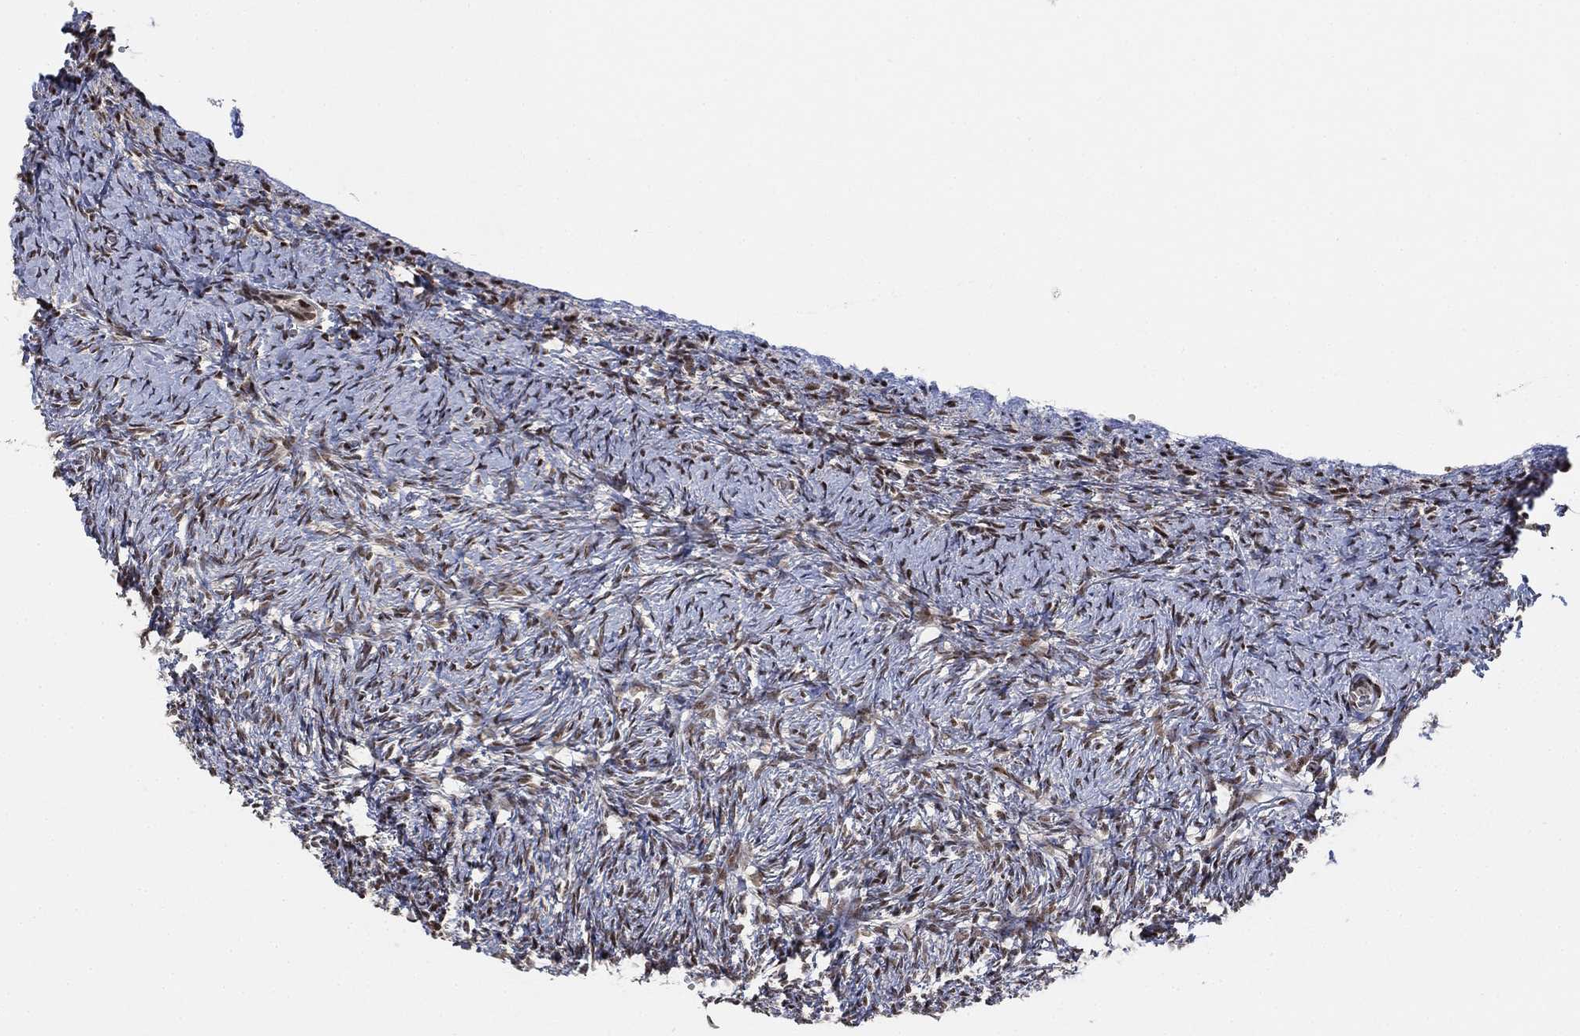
{"staining": {"intensity": "moderate", "quantity": "25%-75%", "location": "nuclear"}, "tissue": "ovary", "cell_type": "Ovarian stroma cells", "image_type": "normal", "snomed": [{"axis": "morphology", "description": "Normal tissue, NOS"}, {"axis": "topography", "description": "Ovary"}], "caption": "Brown immunohistochemical staining in benign human ovary demonstrates moderate nuclear positivity in about 25%-75% of ovarian stroma cells.", "gene": "ZSCAN30", "patient": {"sex": "female", "age": 43}}